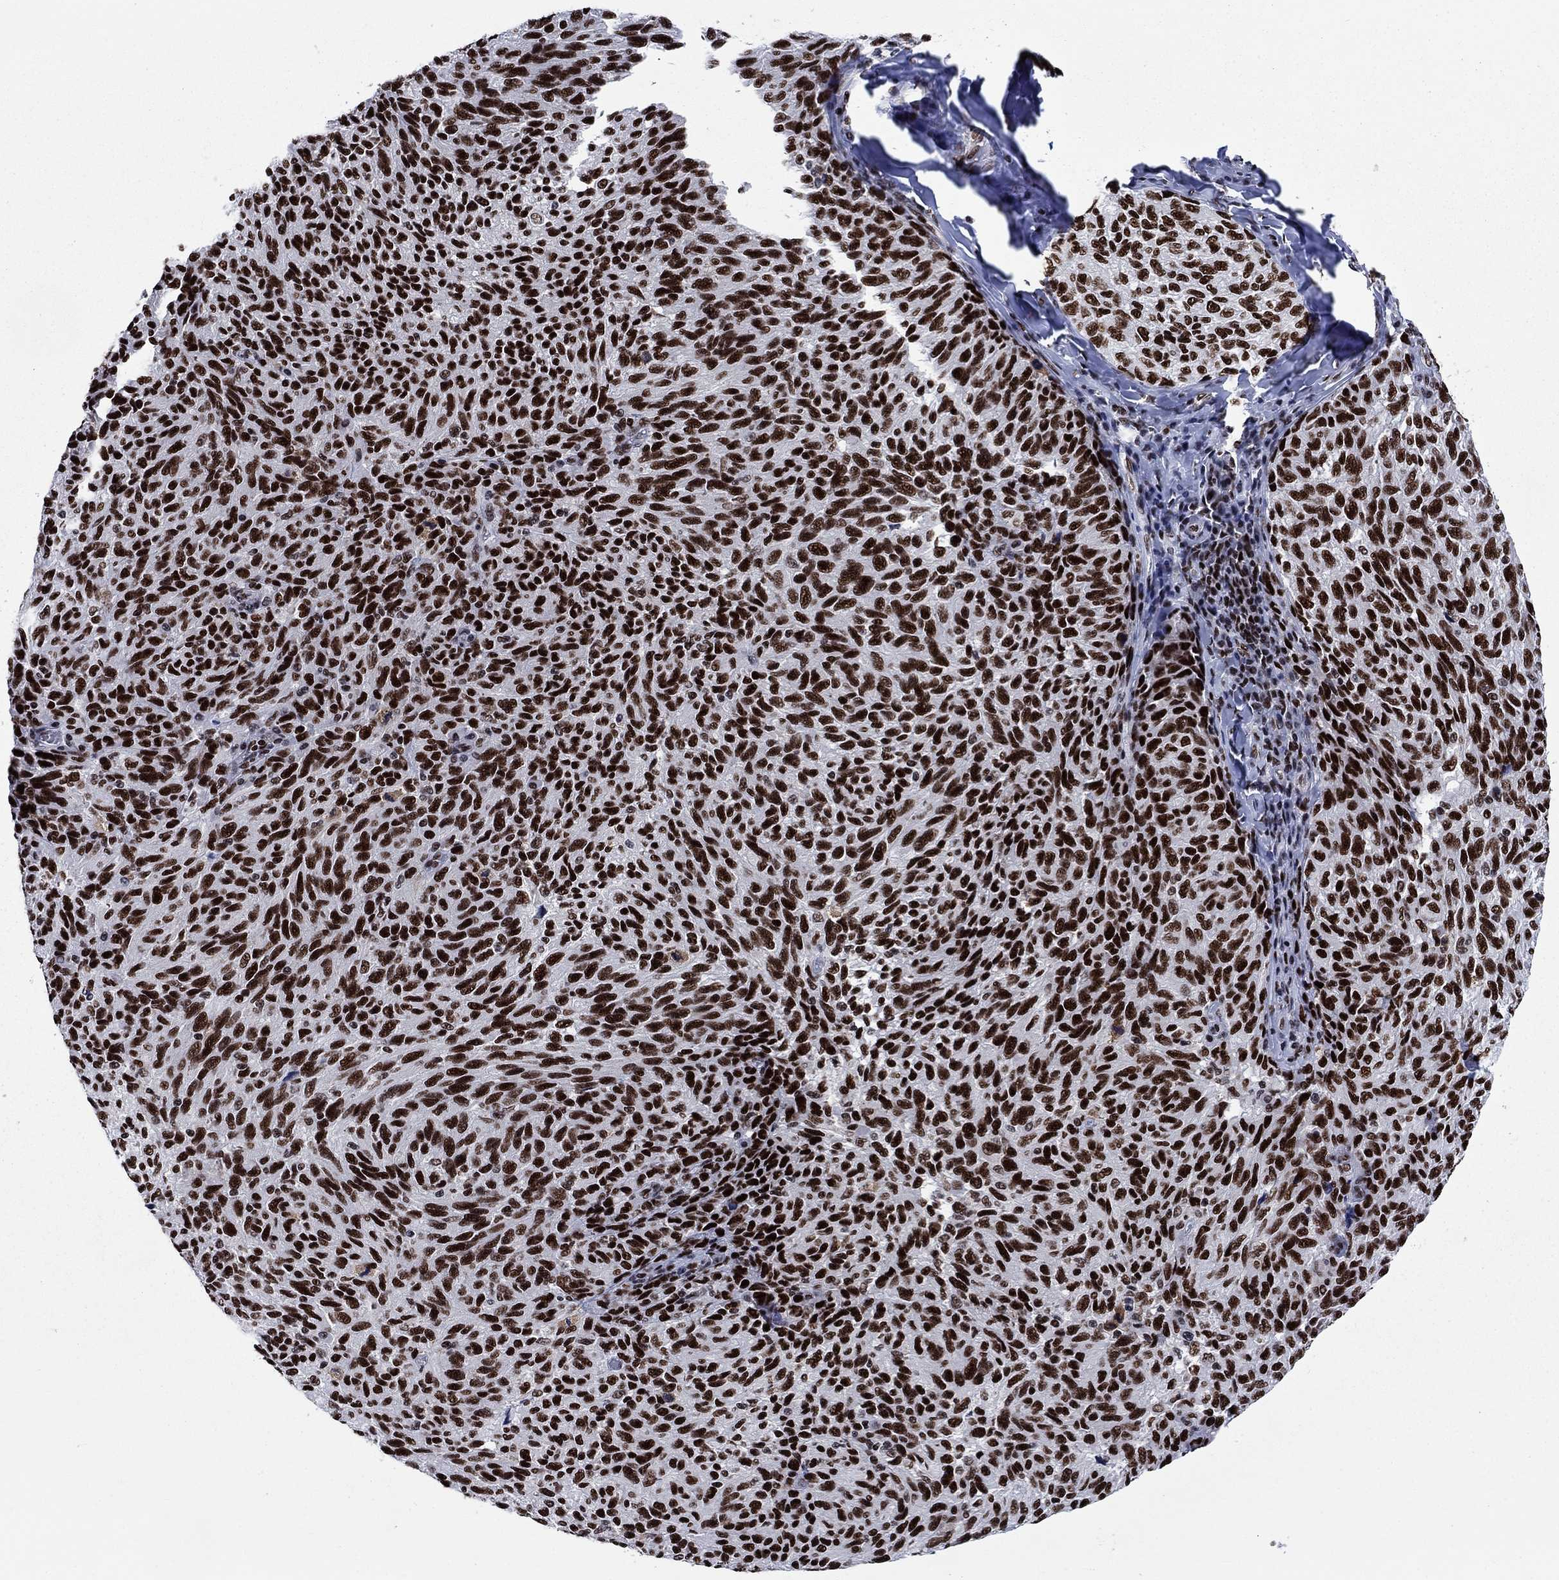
{"staining": {"intensity": "strong", "quantity": ">75%", "location": "nuclear"}, "tissue": "melanoma", "cell_type": "Tumor cells", "image_type": "cancer", "snomed": [{"axis": "morphology", "description": "Malignant melanoma, NOS"}, {"axis": "topography", "description": "Skin"}], "caption": "This image exhibits immunohistochemistry (IHC) staining of melanoma, with high strong nuclear expression in about >75% of tumor cells.", "gene": "RPRD1B", "patient": {"sex": "female", "age": 73}}